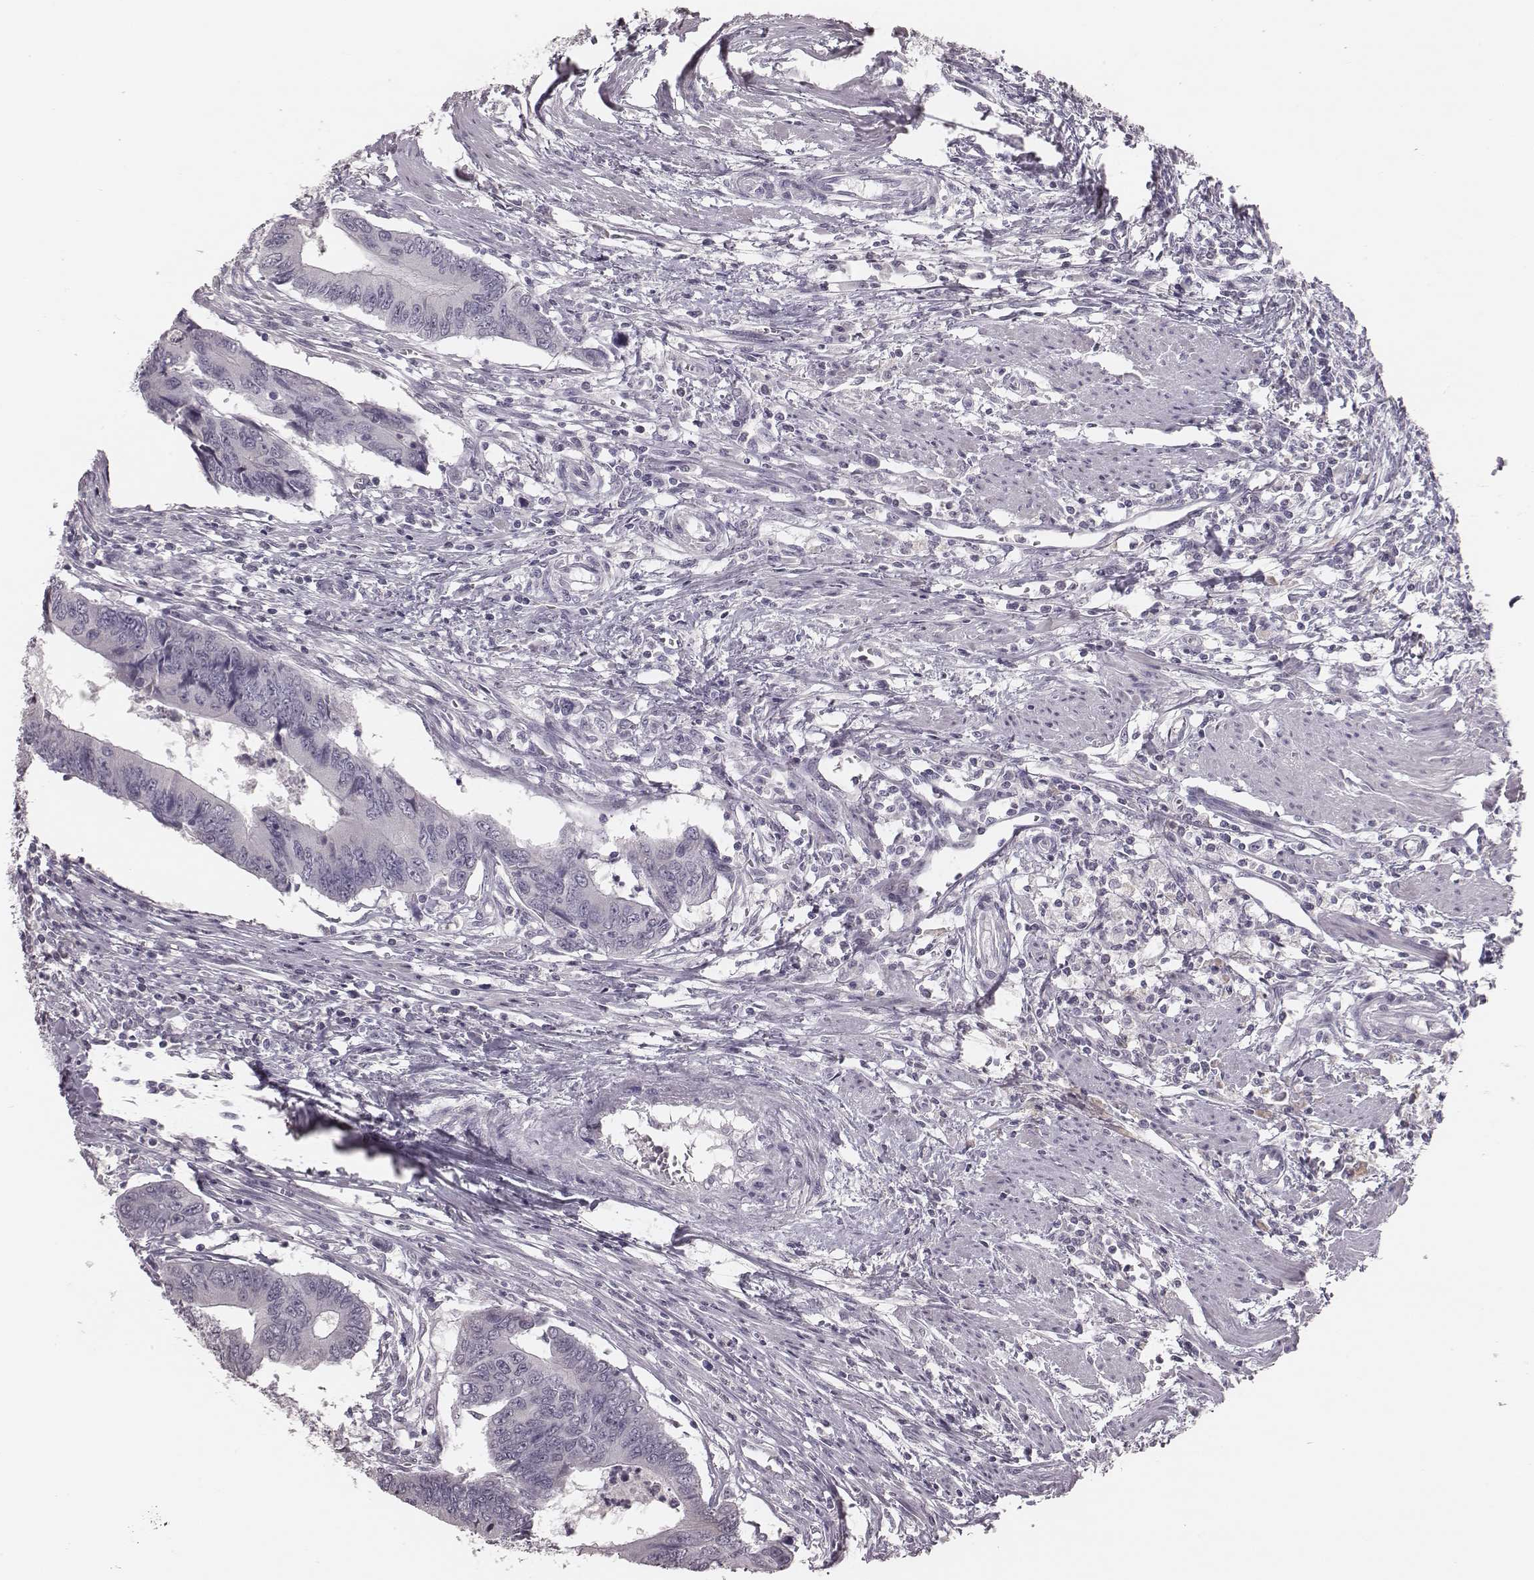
{"staining": {"intensity": "negative", "quantity": "none", "location": "none"}, "tissue": "colorectal cancer", "cell_type": "Tumor cells", "image_type": "cancer", "snomed": [{"axis": "morphology", "description": "Adenocarcinoma, NOS"}, {"axis": "topography", "description": "Colon"}], "caption": "Adenocarcinoma (colorectal) was stained to show a protein in brown. There is no significant staining in tumor cells.", "gene": "CSHL1", "patient": {"sex": "male", "age": 53}}